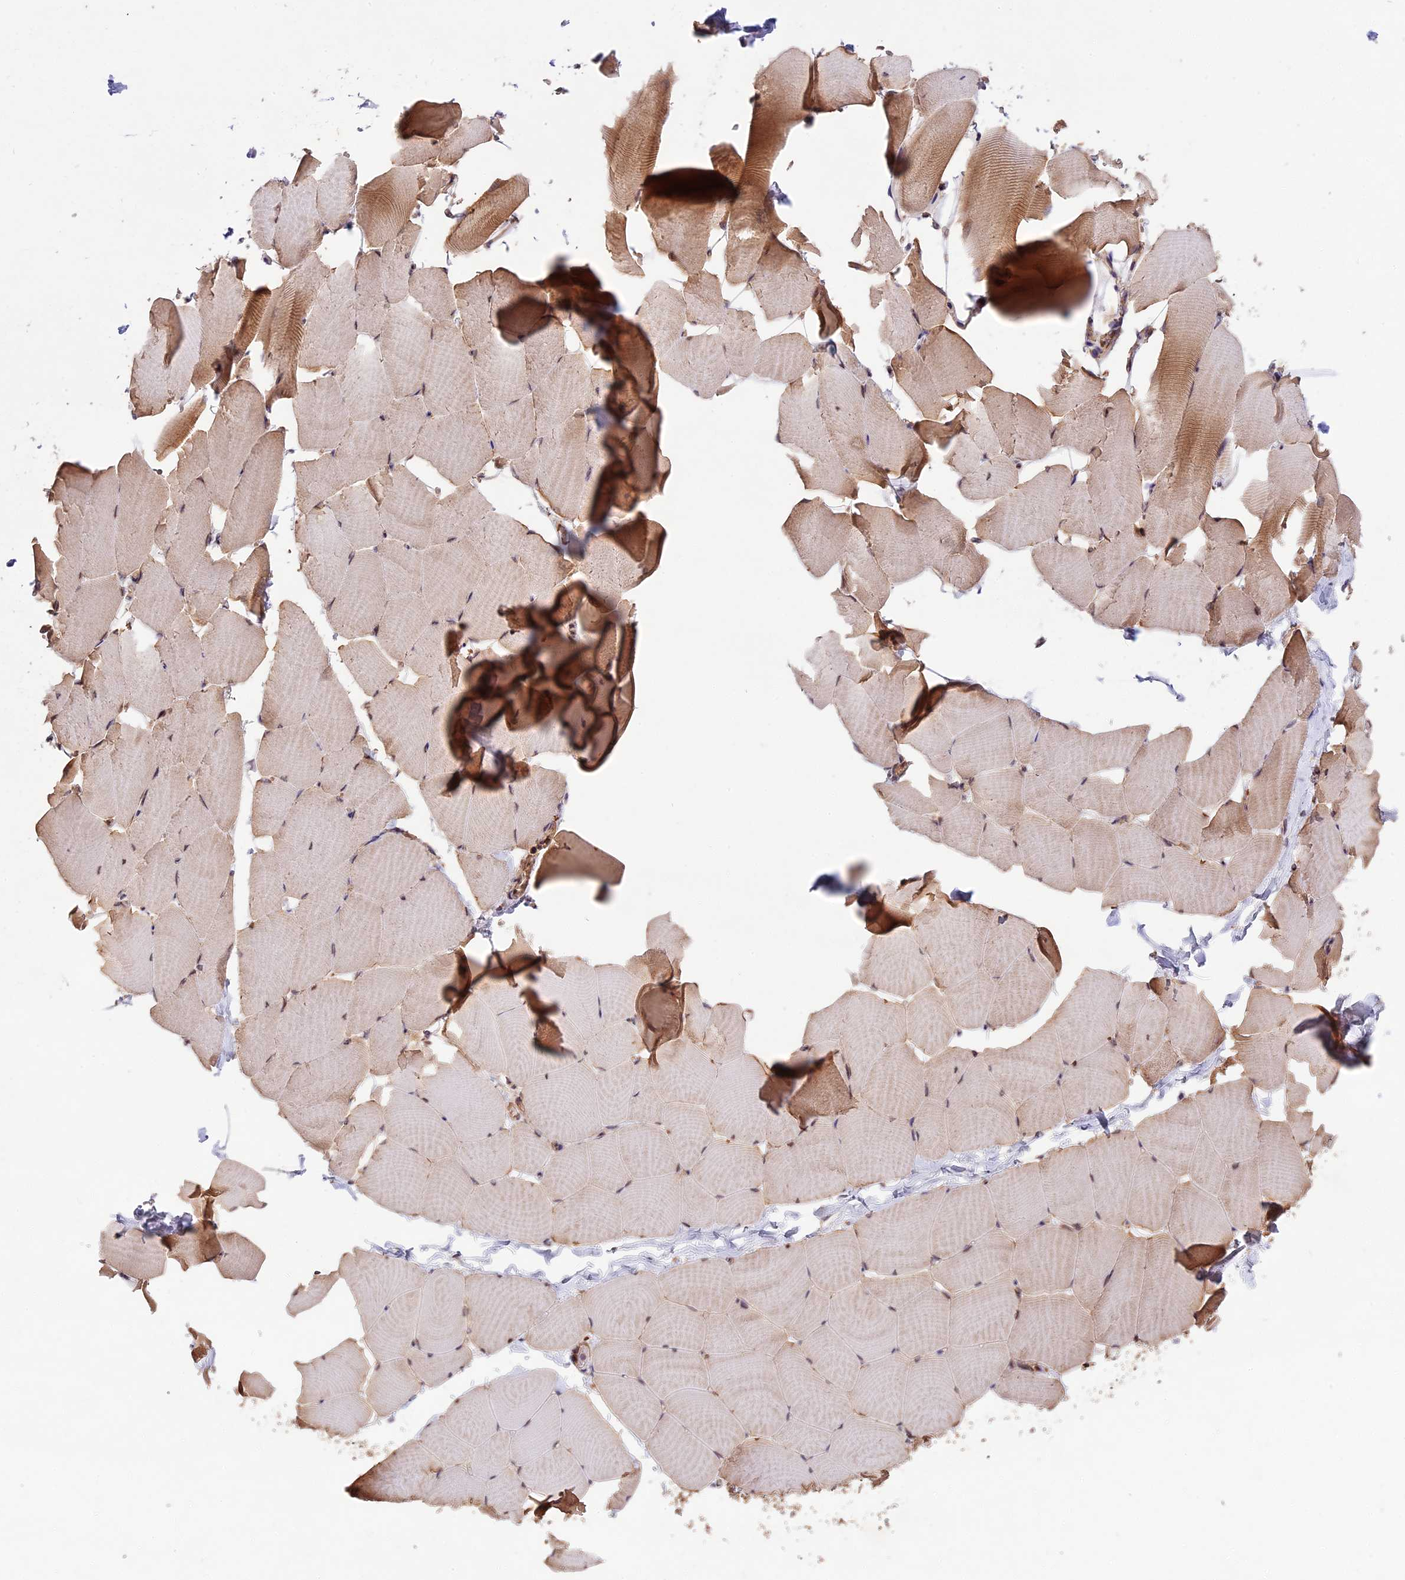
{"staining": {"intensity": "moderate", "quantity": "<25%", "location": "cytoplasmic/membranous"}, "tissue": "skeletal muscle", "cell_type": "Myocytes", "image_type": "normal", "snomed": [{"axis": "morphology", "description": "Normal tissue, NOS"}, {"axis": "topography", "description": "Skeletal muscle"}], "caption": "Myocytes show low levels of moderate cytoplasmic/membranous positivity in about <25% of cells in normal skeletal muscle.", "gene": "CHAC1", "patient": {"sex": "male", "age": 25}}